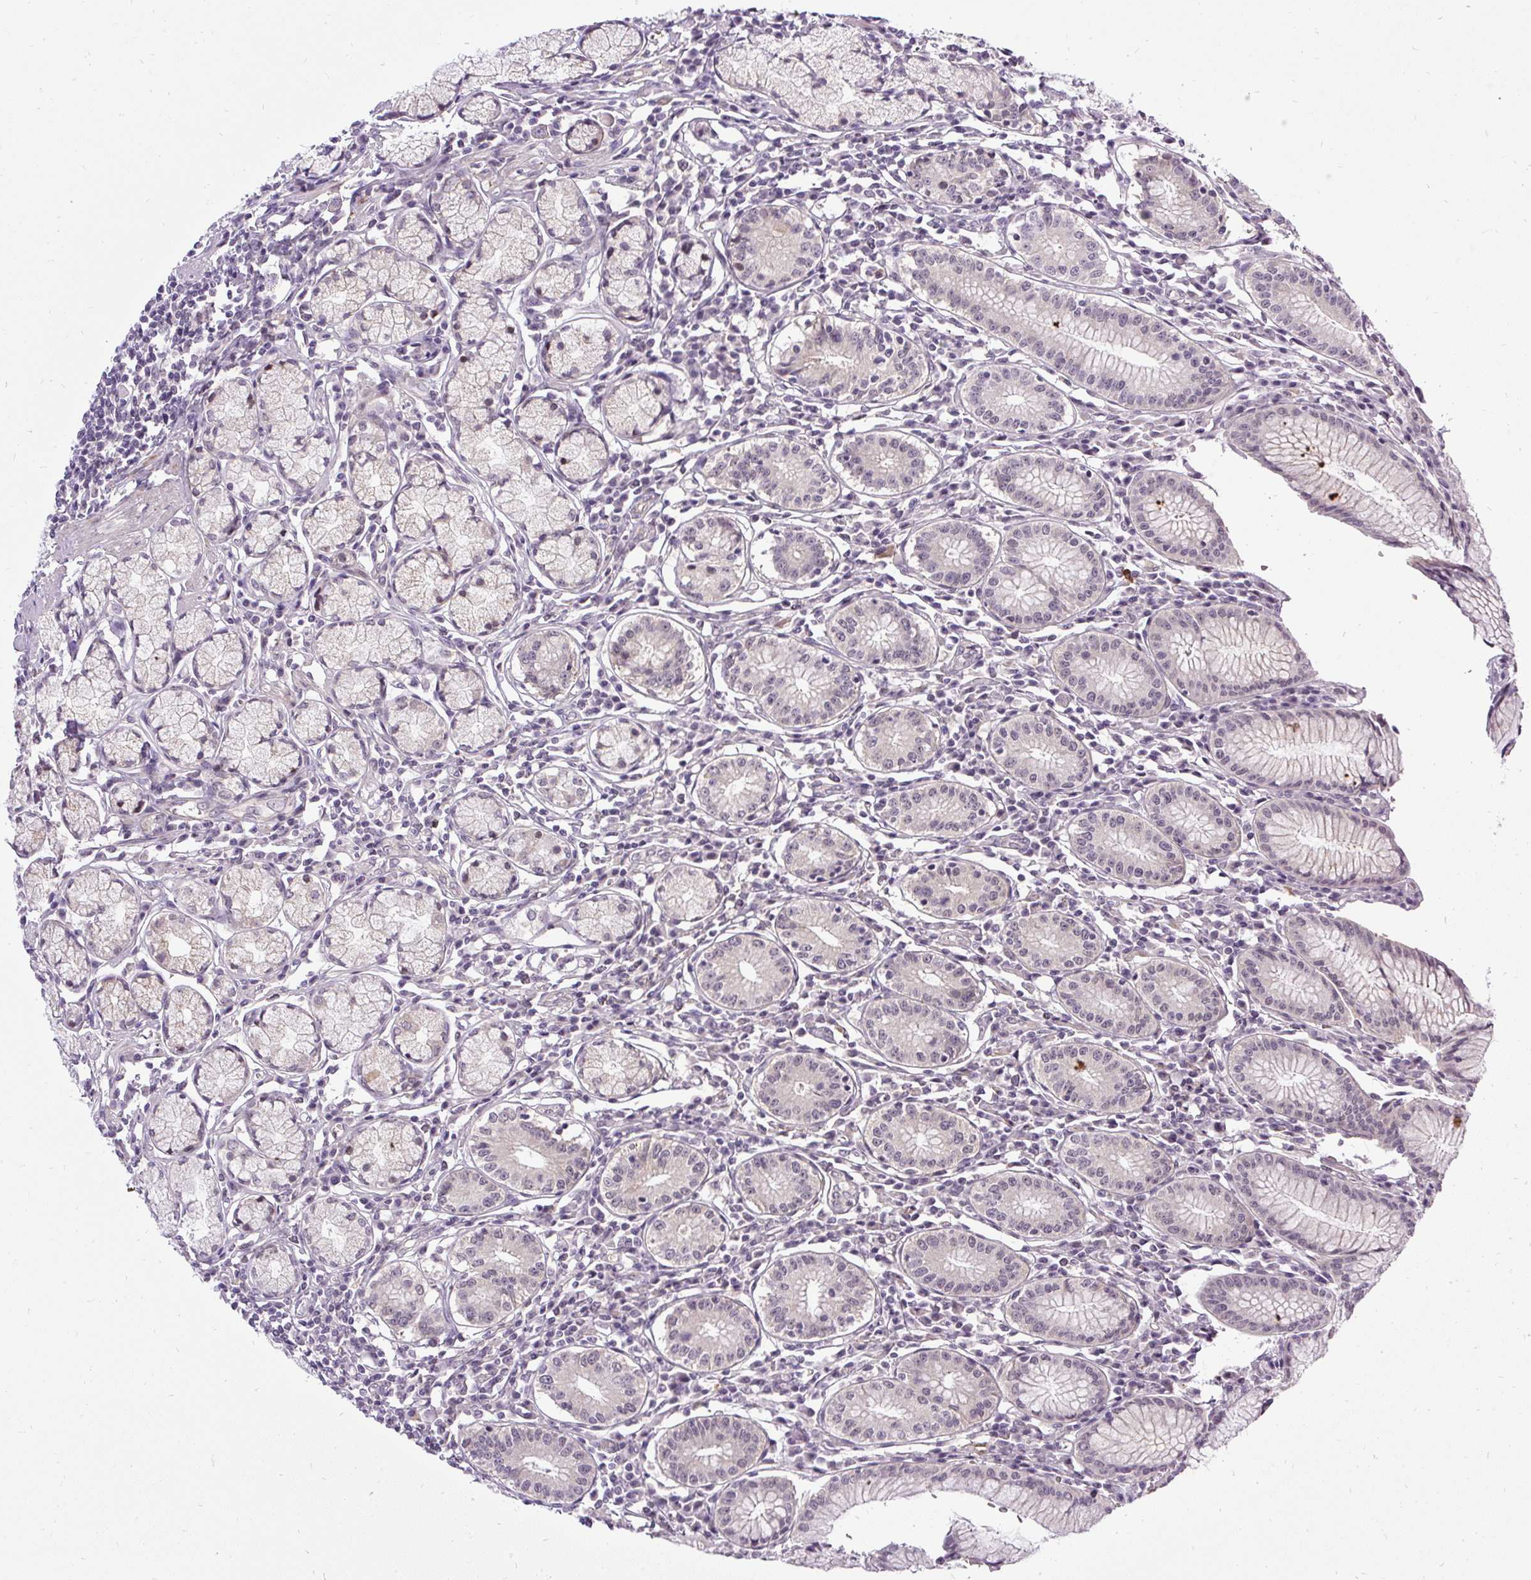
{"staining": {"intensity": "weak", "quantity": "25%-75%", "location": "cytoplasmic/membranous,nuclear"}, "tissue": "stomach", "cell_type": "Glandular cells", "image_type": "normal", "snomed": [{"axis": "morphology", "description": "Normal tissue, NOS"}, {"axis": "topography", "description": "Stomach"}], "caption": "An immunohistochemistry (IHC) image of normal tissue is shown. Protein staining in brown highlights weak cytoplasmic/membranous,nuclear positivity in stomach within glandular cells. Ihc stains the protein of interest in brown and the nuclei are stained blue.", "gene": "FAM117B", "patient": {"sex": "male", "age": 55}}